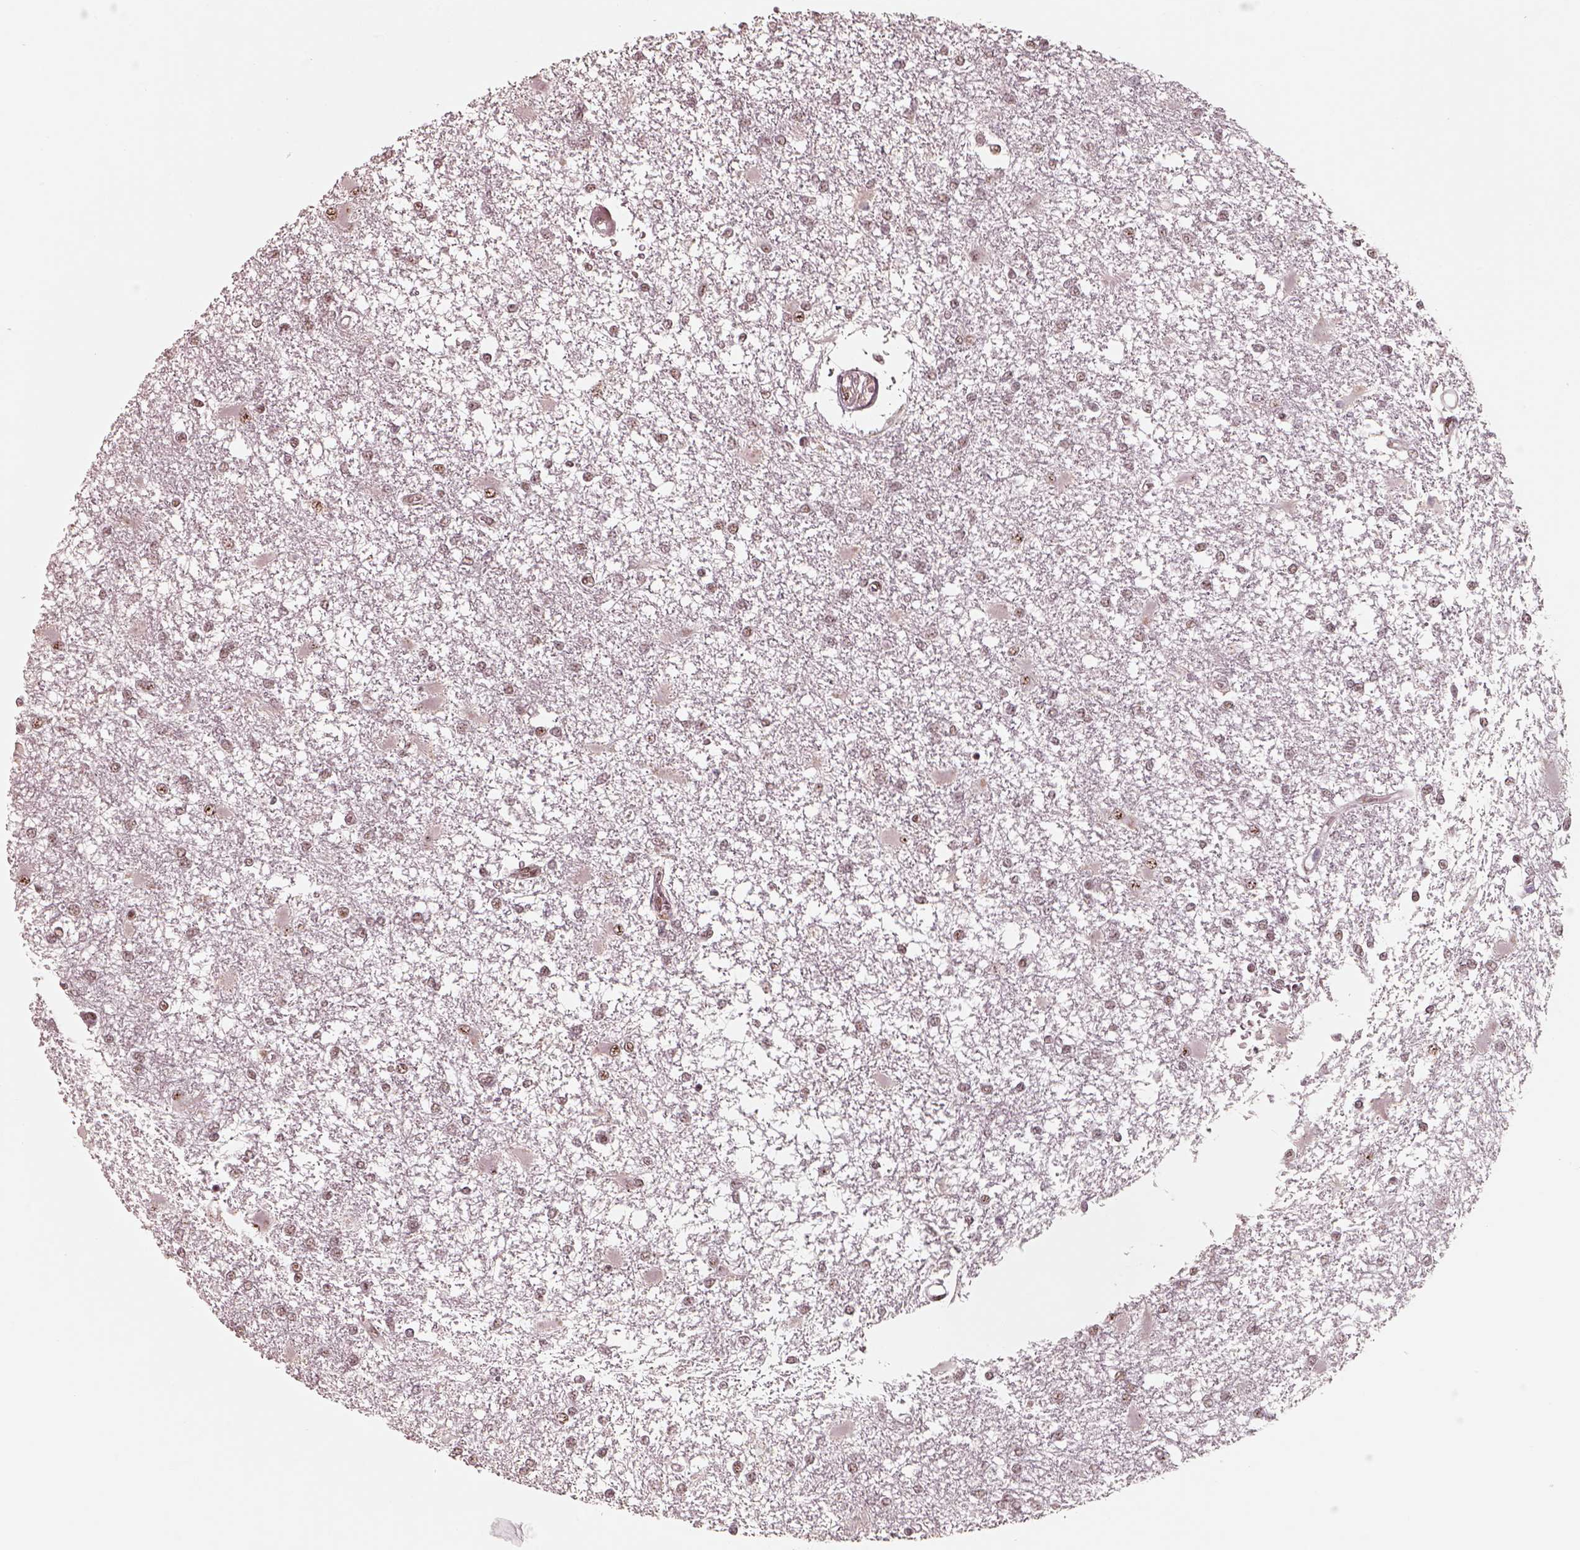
{"staining": {"intensity": "weak", "quantity": ">75%", "location": "nuclear"}, "tissue": "glioma", "cell_type": "Tumor cells", "image_type": "cancer", "snomed": [{"axis": "morphology", "description": "Glioma, malignant, High grade"}, {"axis": "topography", "description": "Cerebral cortex"}], "caption": "Immunohistochemical staining of human malignant glioma (high-grade) exhibits low levels of weak nuclear positivity in about >75% of tumor cells.", "gene": "ATXN7L3", "patient": {"sex": "male", "age": 79}}